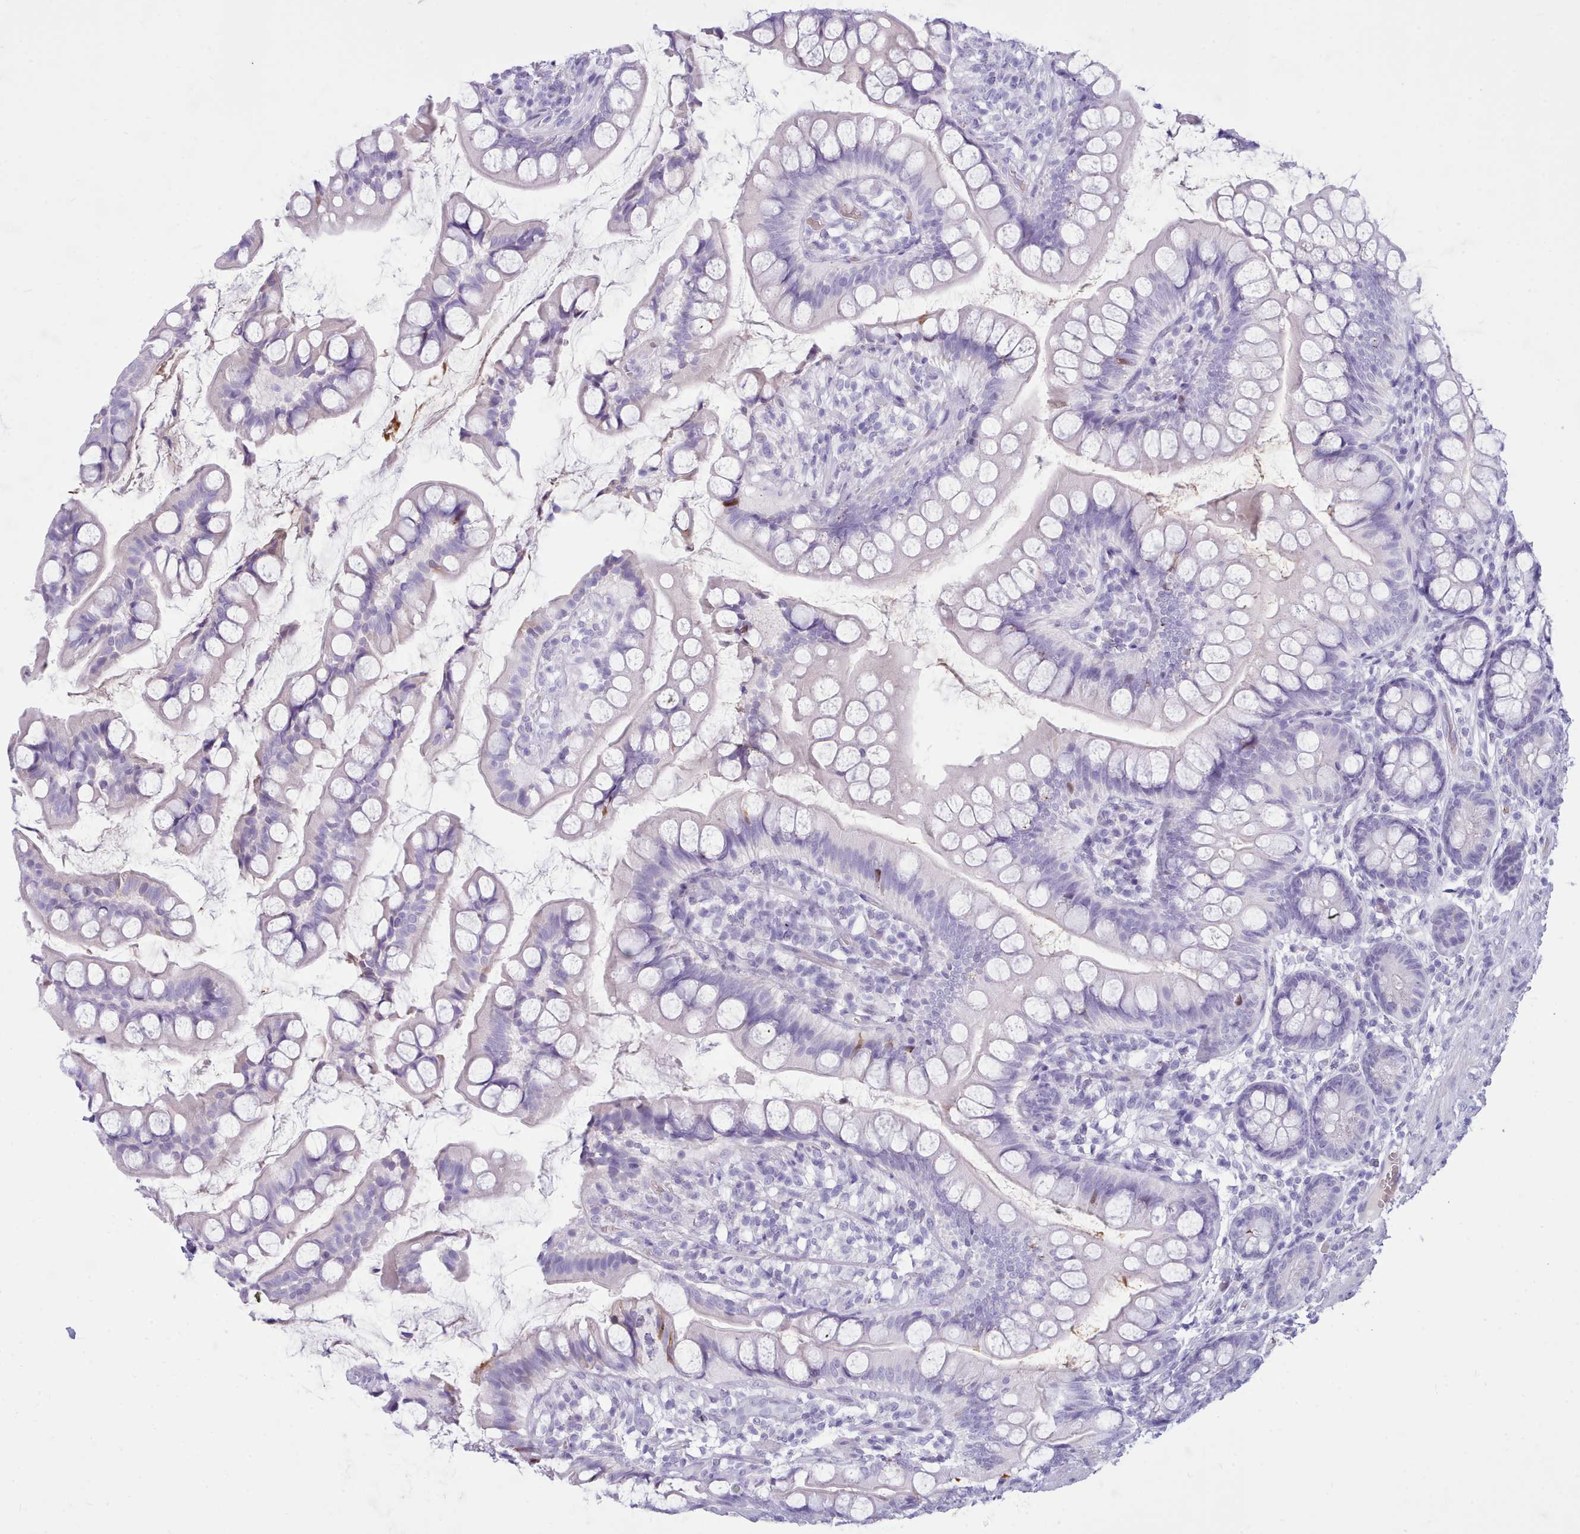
{"staining": {"intensity": "negative", "quantity": "none", "location": "none"}, "tissue": "small intestine", "cell_type": "Glandular cells", "image_type": "normal", "snomed": [{"axis": "morphology", "description": "Normal tissue, NOS"}, {"axis": "topography", "description": "Small intestine"}], "caption": "Immunohistochemistry (IHC) photomicrograph of normal human small intestine stained for a protein (brown), which exhibits no expression in glandular cells.", "gene": "NKX1", "patient": {"sex": "male", "age": 70}}